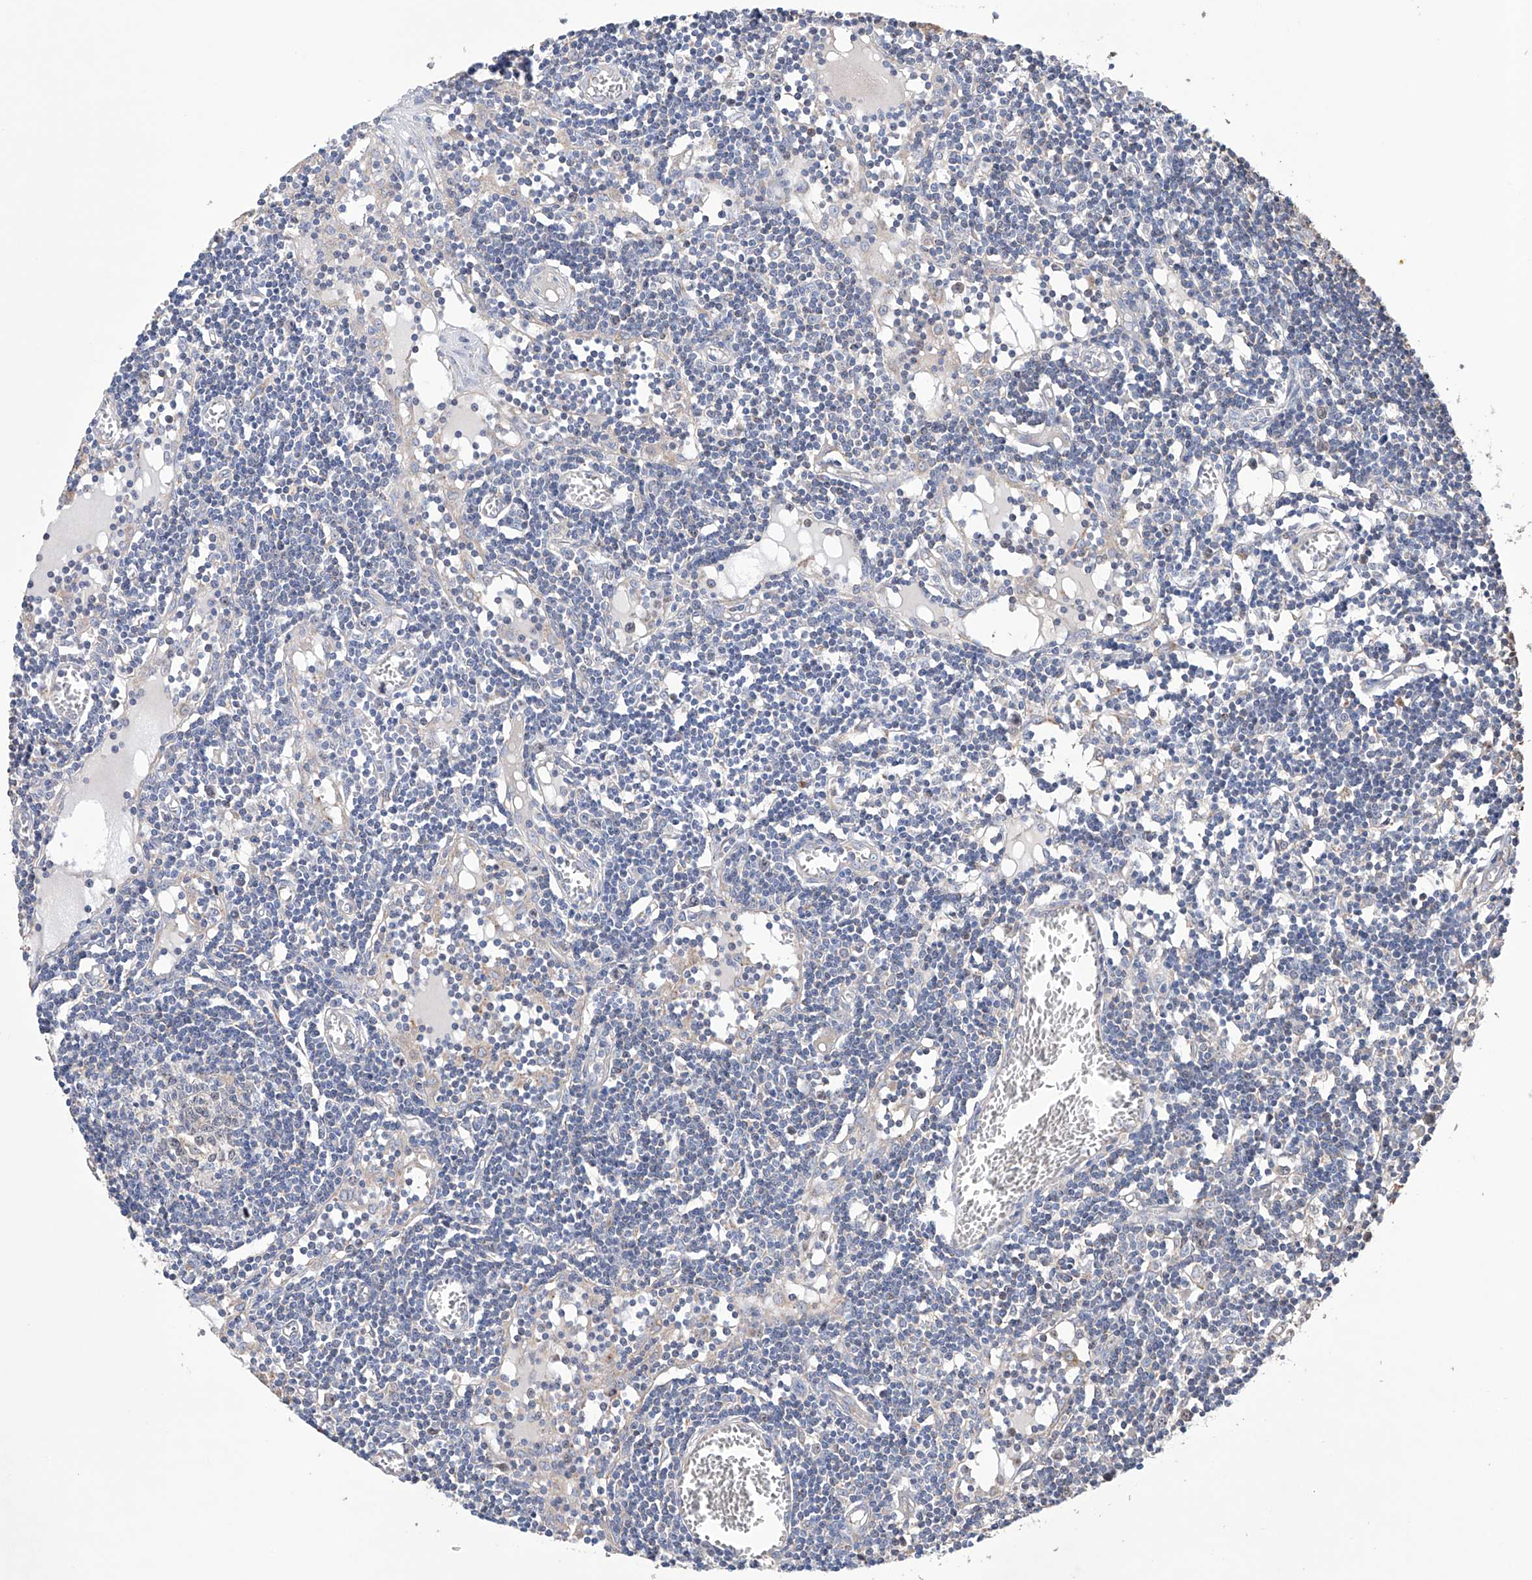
{"staining": {"intensity": "negative", "quantity": "none", "location": "none"}, "tissue": "lymph node", "cell_type": "Germinal center cells", "image_type": "normal", "snomed": [{"axis": "morphology", "description": "Normal tissue, NOS"}, {"axis": "topography", "description": "Lymph node"}], "caption": "The histopathology image exhibits no significant staining in germinal center cells of lymph node. (DAB (3,3'-diaminobenzidine) immunohistochemistry (IHC) with hematoxylin counter stain).", "gene": "AFG1L", "patient": {"sex": "female", "age": 11}}